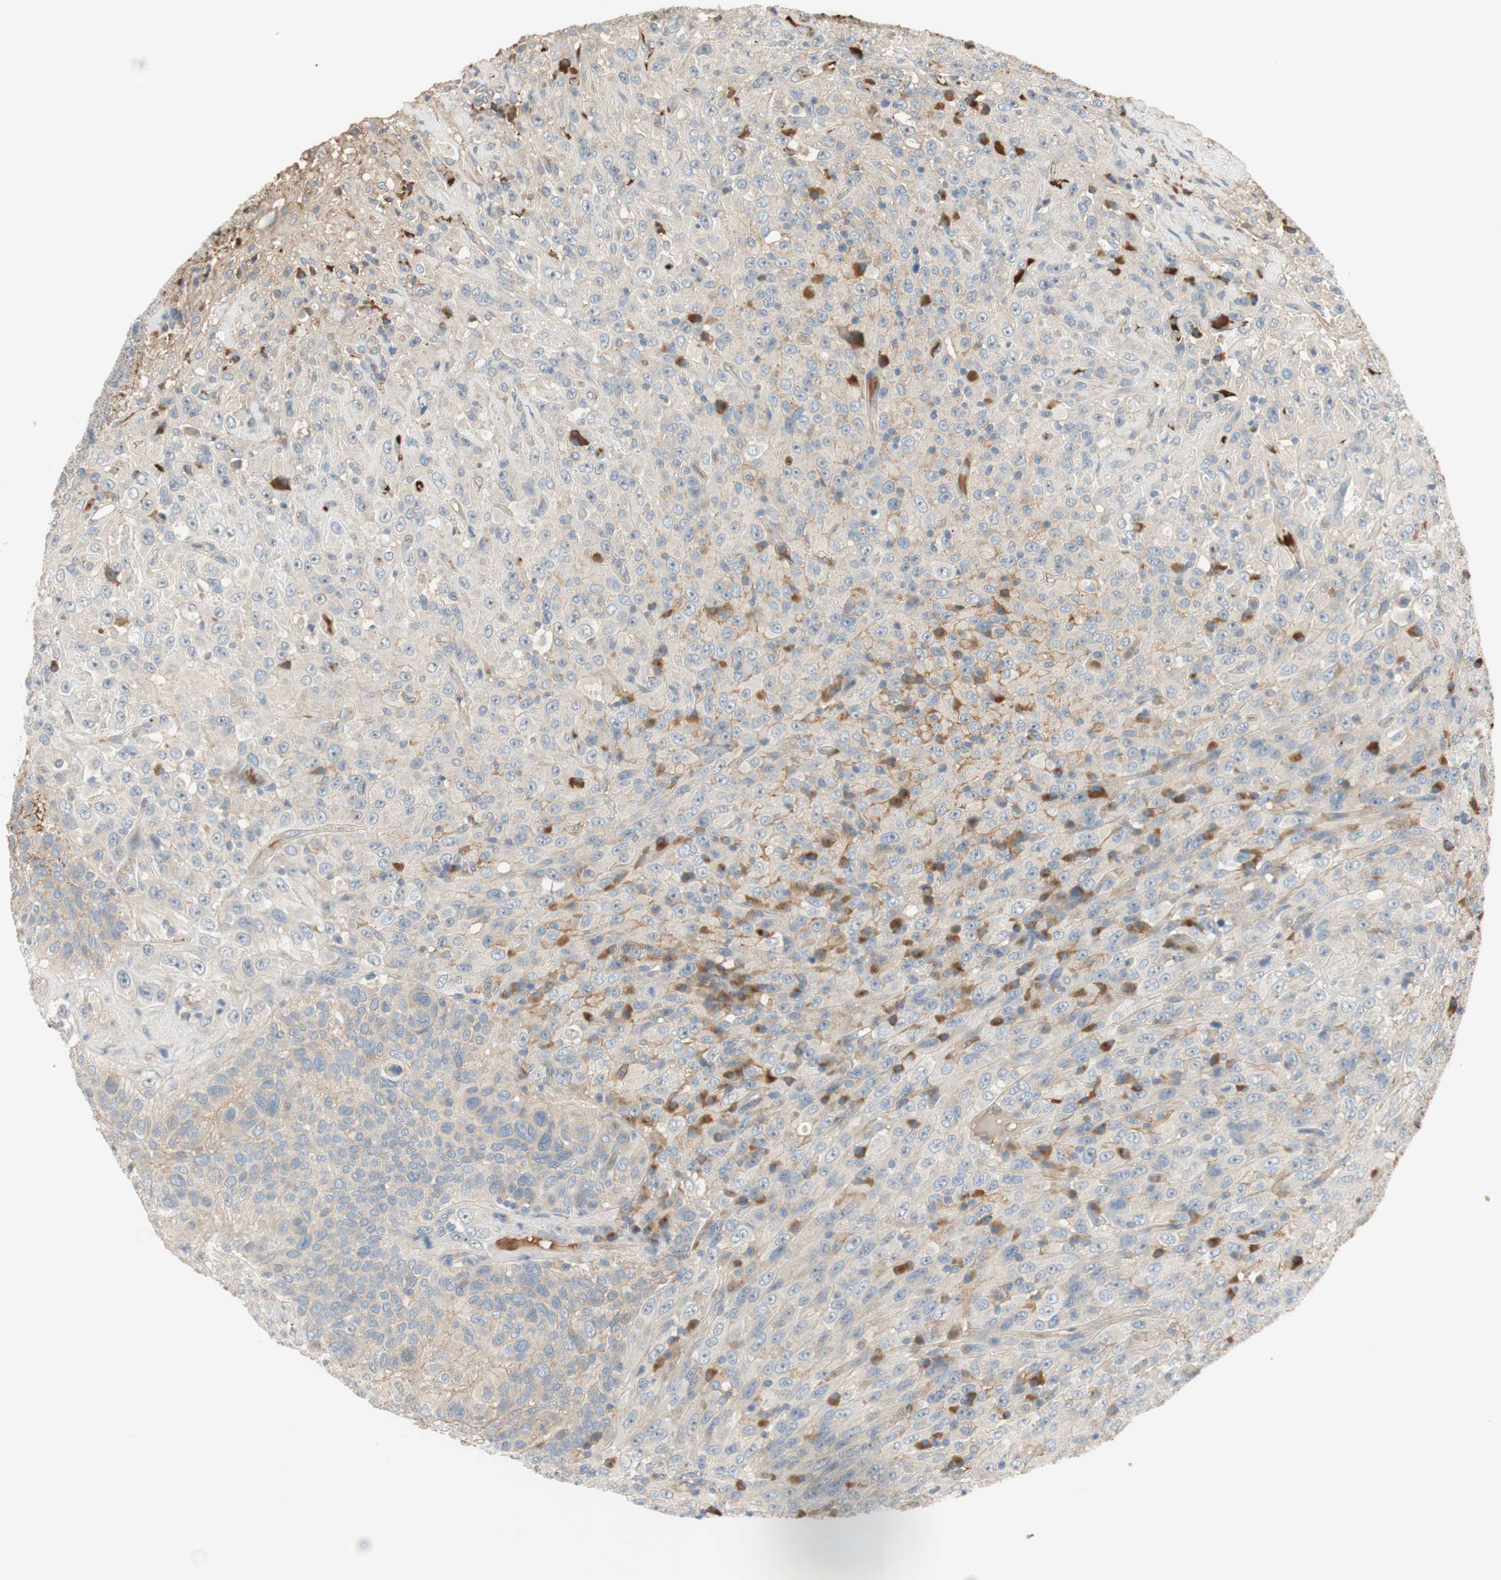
{"staining": {"intensity": "moderate", "quantity": "<25%", "location": "cytoplasmic/membranous"}, "tissue": "urothelial cancer", "cell_type": "Tumor cells", "image_type": "cancer", "snomed": [{"axis": "morphology", "description": "Urothelial carcinoma, High grade"}, {"axis": "topography", "description": "Urinary bladder"}], "caption": "The immunohistochemical stain shows moderate cytoplasmic/membranous staining in tumor cells of high-grade urothelial carcinoma tissue.", "gene": "C4A", "patient": {"sex": "male", "age": 66}}